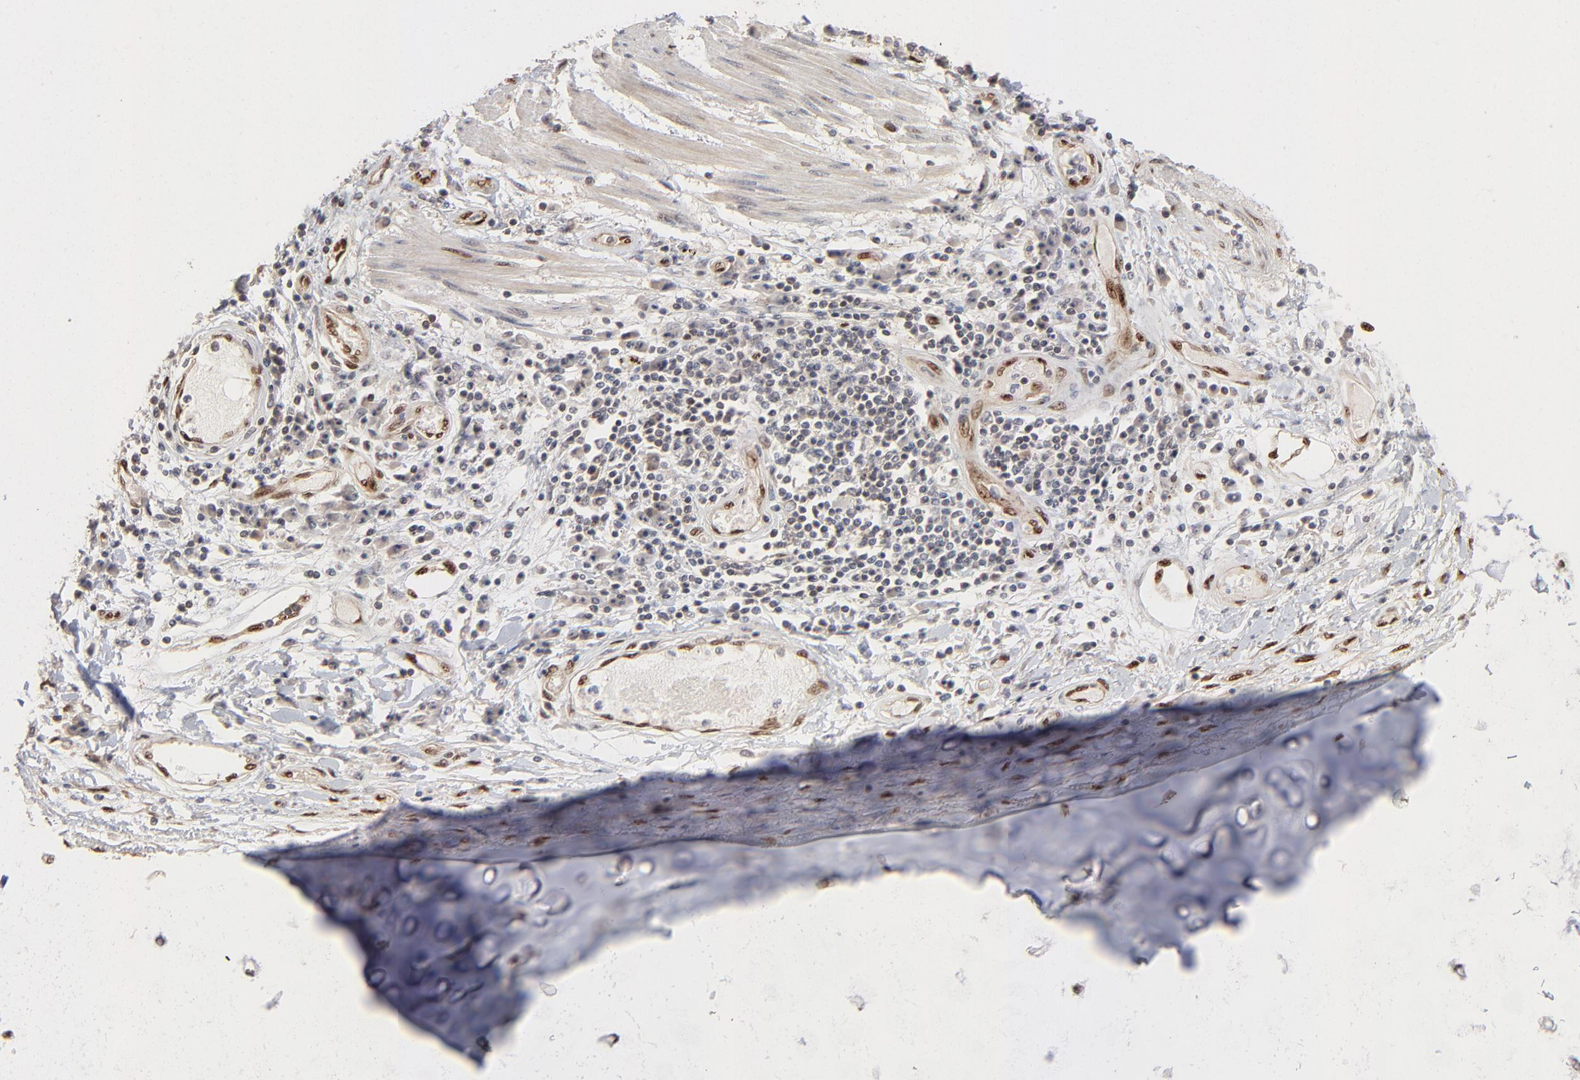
{"staining": {"intensity": "moderate", "quantity": "25%-75%", "location": "nuclear"}, "tissue": "adipose tissue", "cell_type": "Adipocytes", "image_type": "normal", "snomed": [{"axis": "morphology", "description": "Normal tissue, NOS"}, {"axis": "morphology", "description": "Adenocarcinoma, NOS"}, {"axis": "topography", "description": "Cartilage tissue"}, {"axis": "topography", "description": "Lung"}], "caption": "Benign adipose tissue demonstrates moderate nuclear expression in about 25%-75% of adipocytes Immunohistochemistry (ihc) stains the protein of interest in brown and the nuclei are stained blue..", "gene": "NFIB", "patient": {"sex": "female", "age": 67}}